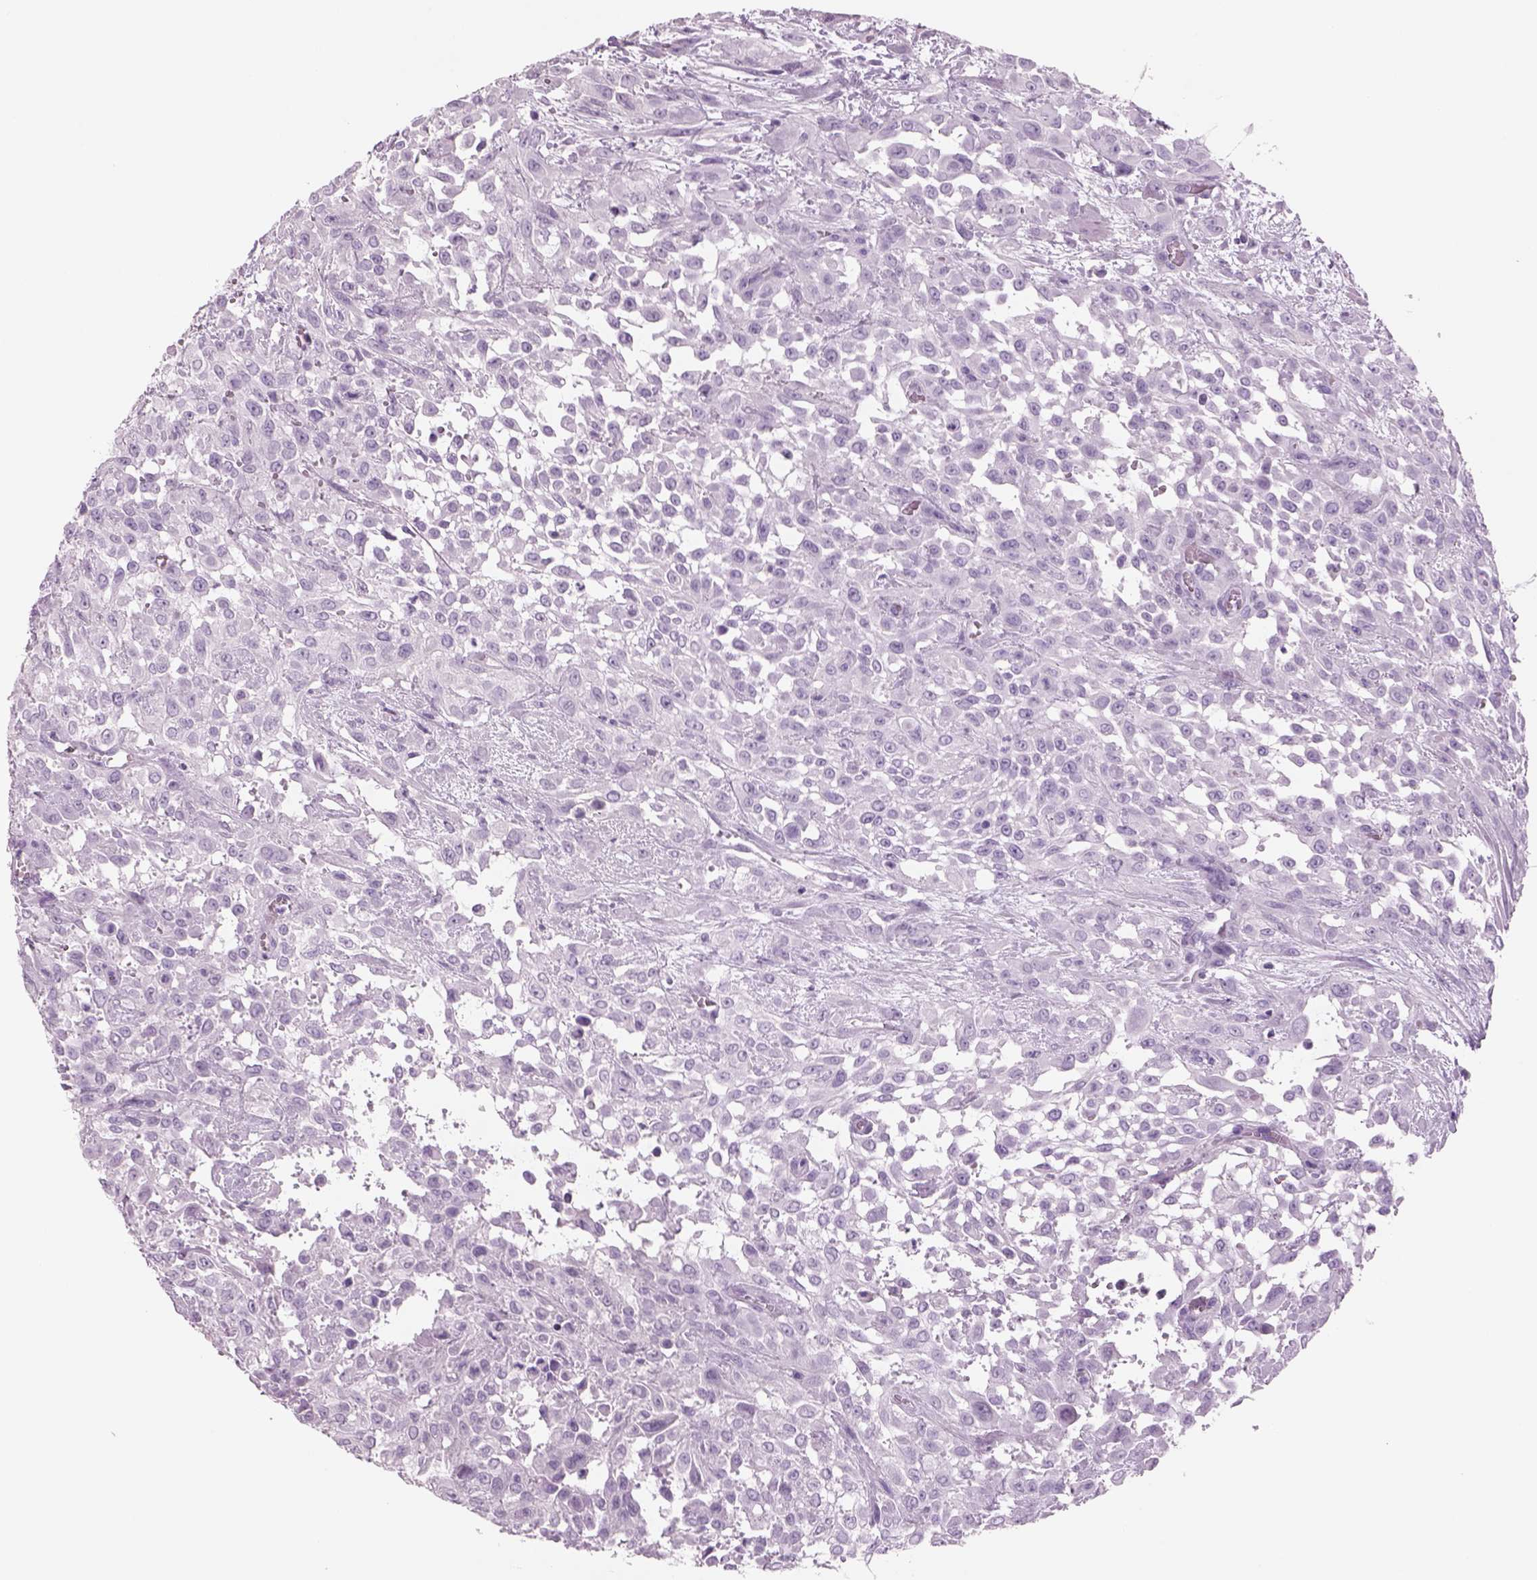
{"staining": {"intensity": "negative", "quantity": "none", "location": "none"}, "tissue": "urothelial cancer", "cell_type": "Tumor cells", "image_type": "cancer", "snomed": [{"axis": "morphology", "description": "Urothelial carcinoma, High grade"}, {"axis": "topography", "description": "Urinary bladder"}], "caption": "A high-resolution micrograph shows IHC staining of urothelial cancer, which exhibits no significant expression in tumor cells.", "gene": "RHO", "patient": {"sex": "male", "age": 57}}